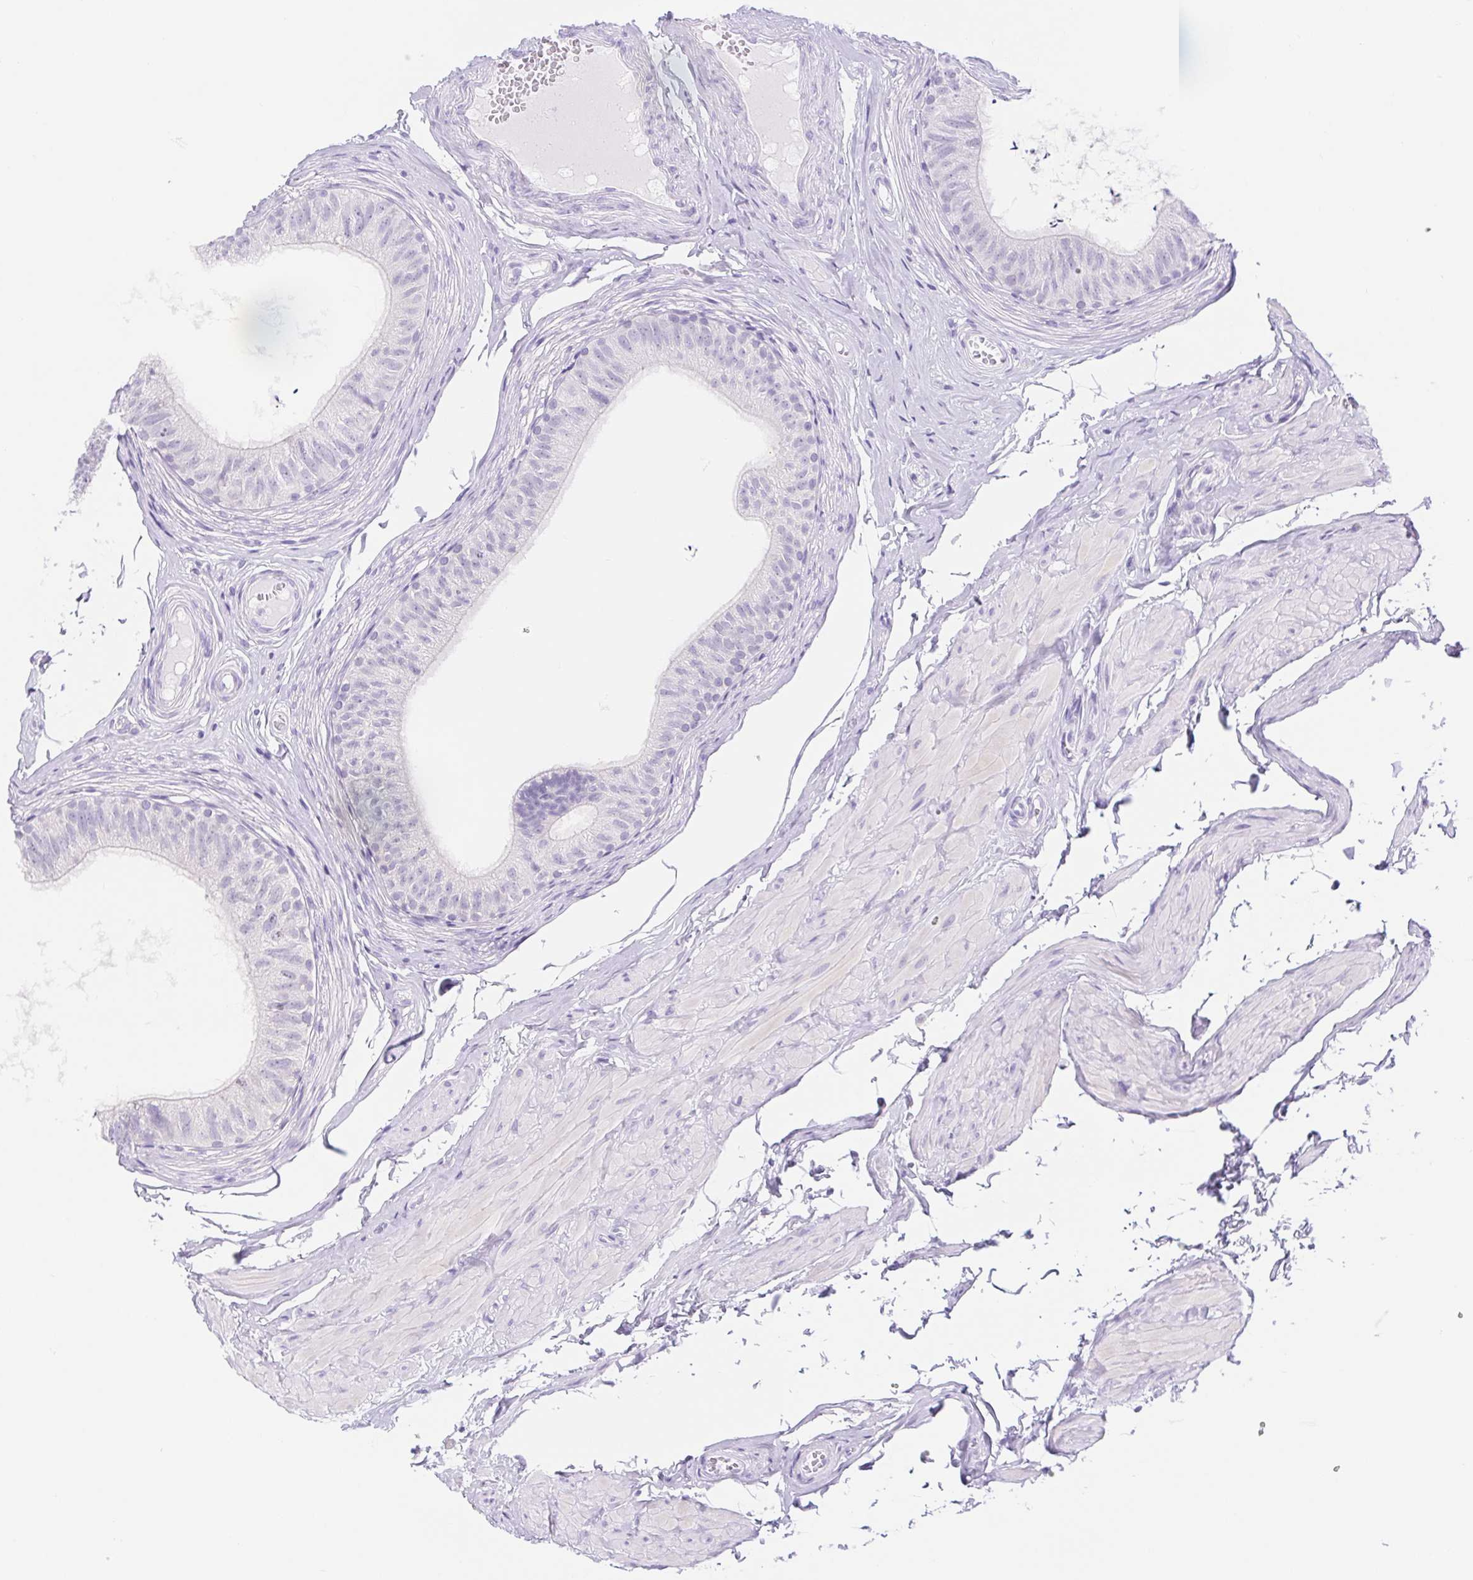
{"staining": {"intensity": "negative", "quantity": "none", "location": "none"}, "tissue": "epididymis", "cell_type": "Glandular cells", "image_type": "normal", "snomed": [{"axis": "morphology", "description": "Normal tissue, NOS"}, {"axis": "topography", "description": "Epididymis, spermatic cord, NOS"}, {"axis": "topography", "description": "Epididymis"}, {"axis": "topography", "description": "Peripheral nerve tissue"}], "caption": "This is an IHC photomicrograph of normal human epididymis. There is no staining in glandular cells.", "gene": "DYNC2LI1", "patient": {"sex": "male", "age": 29}}